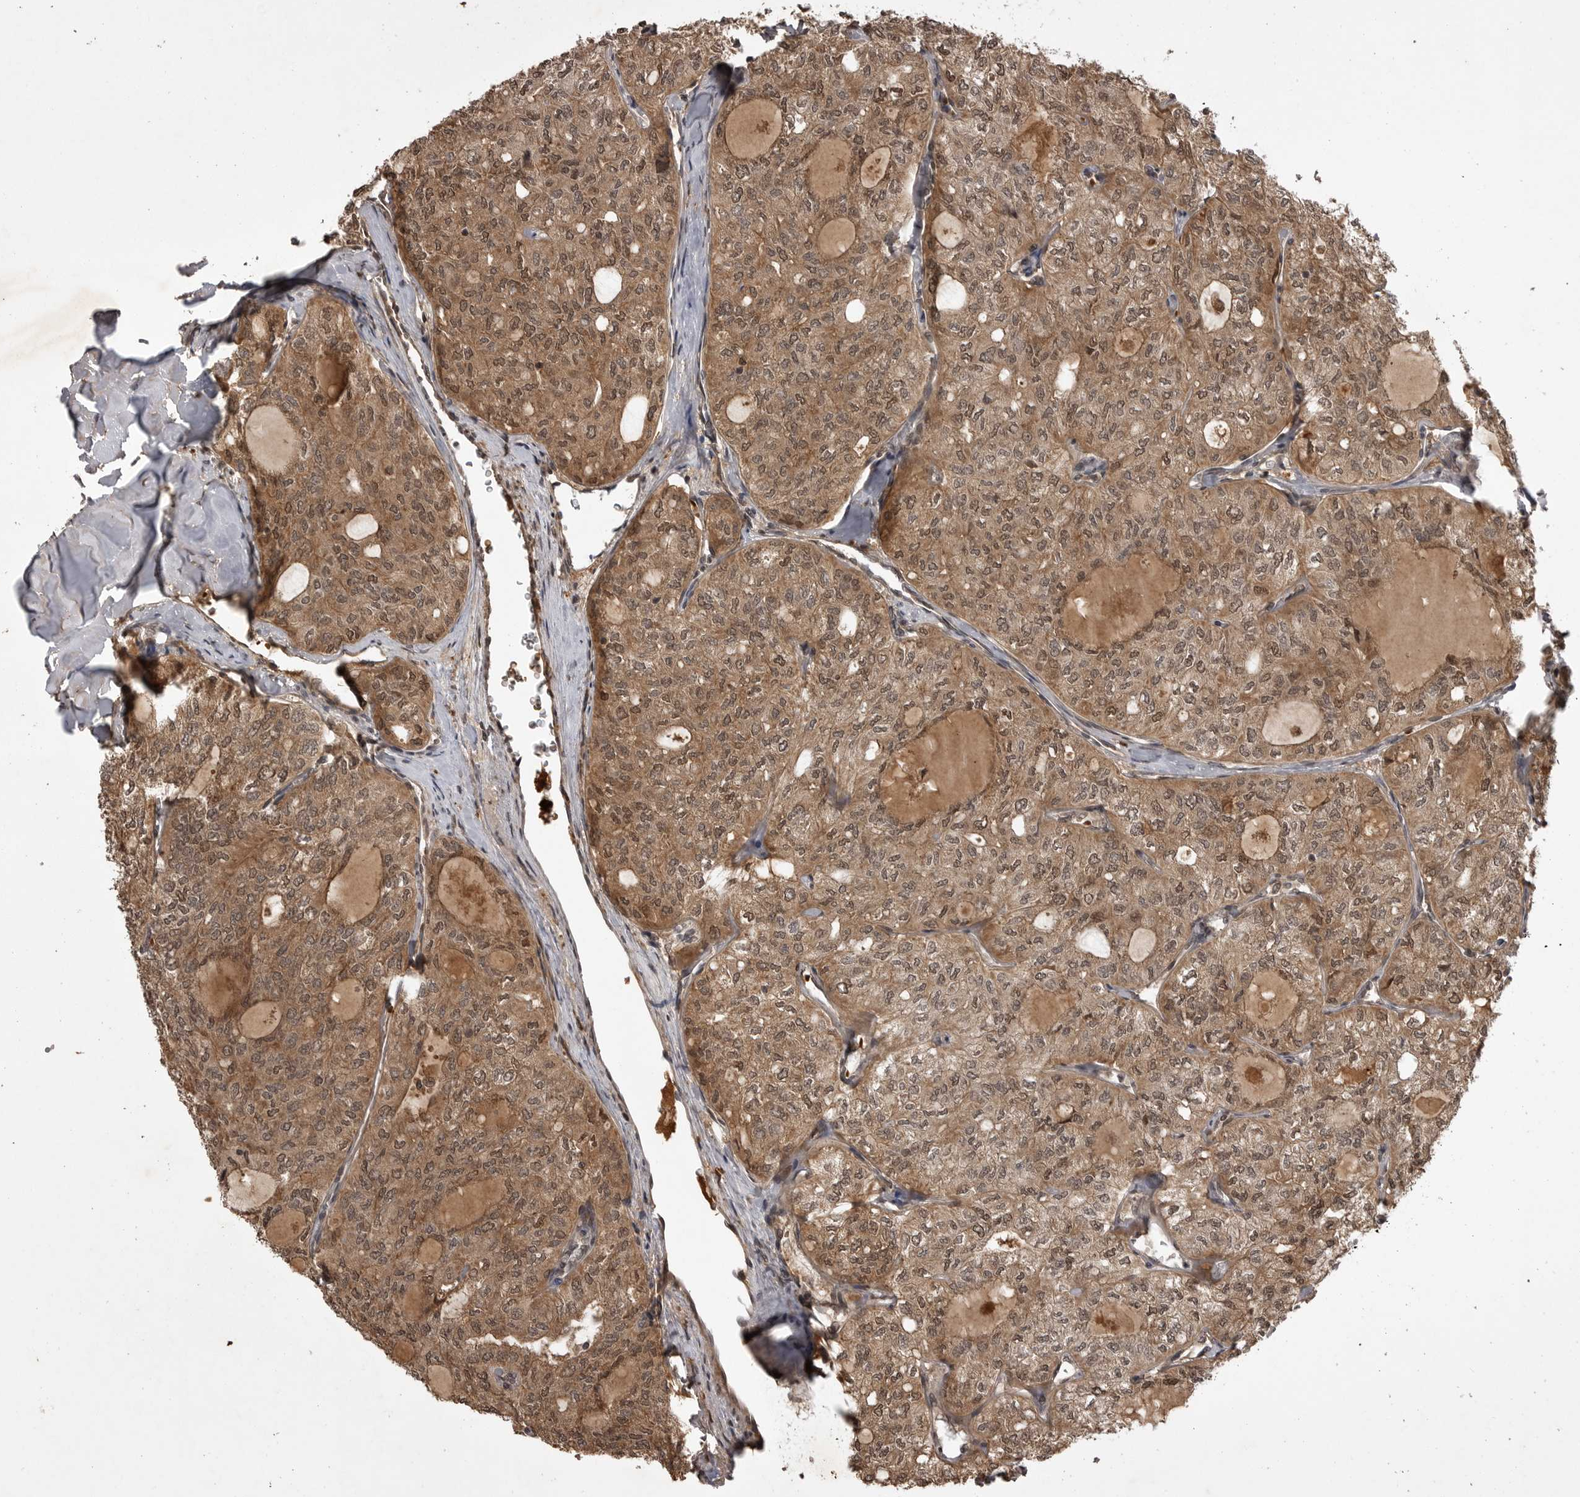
{"staining": {"intensity": "moderate", "quantity": ">75%", "location": "cytoplasmic/membranous,nuclear"}, "tissue": "thyroid cancer", "cell_type": "Tumor cells", "image_type": "cancer", "snomed": [{"axis": "morphology", "description": "Follicular adenoma carcinoma, NOS"}, {"axis": "topography", "description": "Thyroid gland"}], "caption": "Protein staining of follicular adenoma carcinoma (thyroid) tissue exhibits moderate cytoplasmic/membranous and nuclear staining in about >75% of tumor cells.", "gene": "AKAP7", "patient": {"sex": "male", "age": 75}}